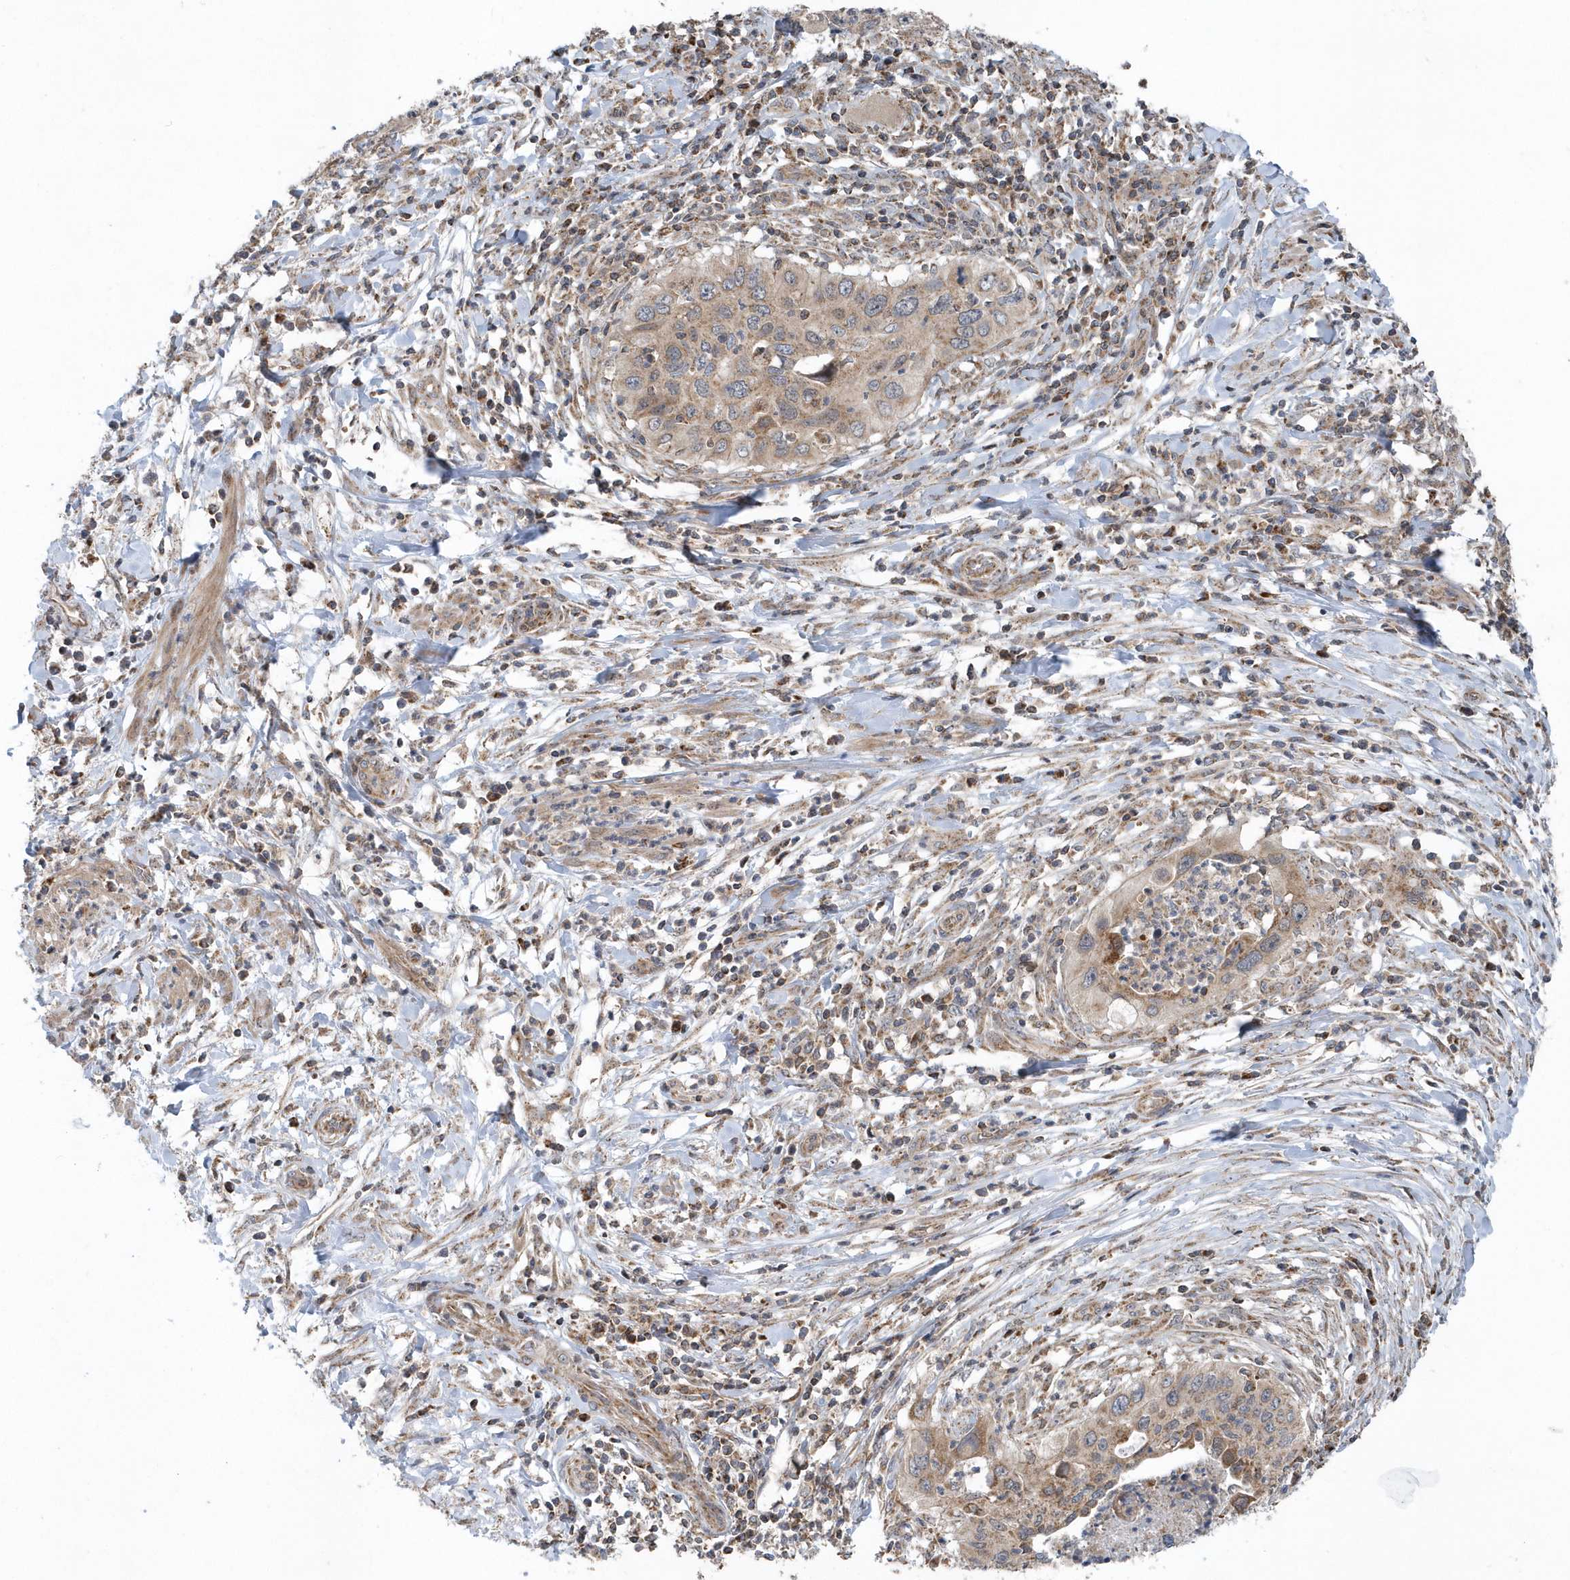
{"staining": {"intensity": "weak", "quantity": ">75%", "location": "cytoplasmic/membranous"}, "tissue": "cervical cancer", "cell_type": "Tumor cells", "image_type": "cancer", "snomed": [{"axis": "morphology", "description": "Squamous cell carcinoma, NOS"}, {"axis": "topography", "description": "Cervix"}], "caption": "Immunohistochemical staining of human cervical cancer (squamous cell carcinoma) reveals low levels of weak cytoplasmic/membranous protein expression in about >75% of tumor cells.", "gene": "PPP1R7", "patient": {"sex": "female", "age": 38}}